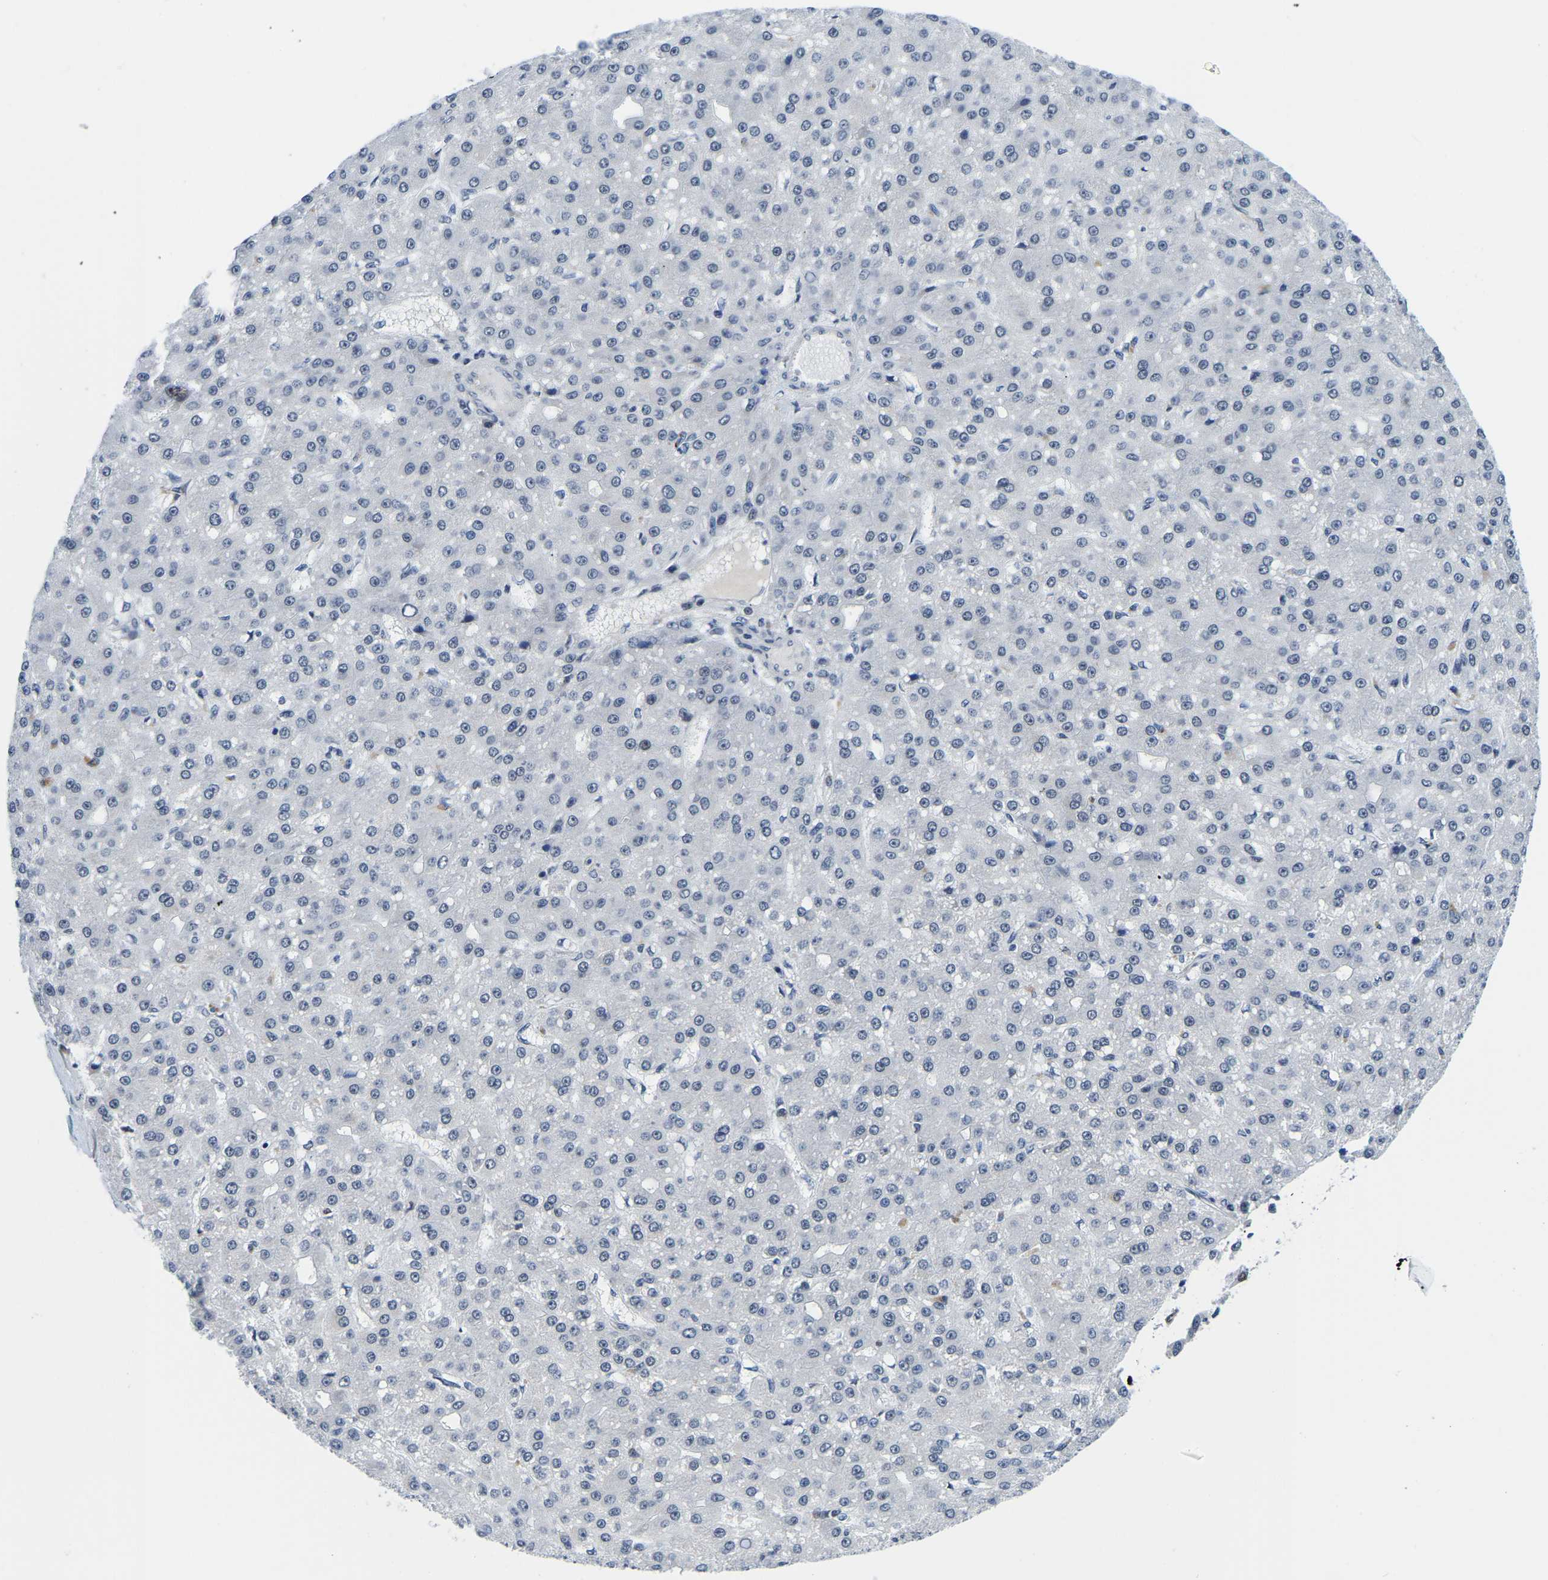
{"staining": {"intensity": "negative", "quantity": "none", "location": "none"}, "tissue": "liver cancer", "cell_type": "Tumor cells", "image_type": "cancer", "snomed": [{"axis": "morphology", "description": "Carcinoma, Hepatocellular, NOS"}, {"axis": "topography", "description": "Liver"}], "caption": "An immunohistochemistry histopathology image of hepatocellular carcinoma (liver) is shown. There is no staining in tumor cells of hepatocellular carcinoma (liver). (Stains: DAB immunohistochemistry (IHC) with hematoxylin counter stain, Microscopy: brightfield microscopy at high magnification).", "gene": "POLDIP3", "patient": {"sex": "male", "age": 67}}